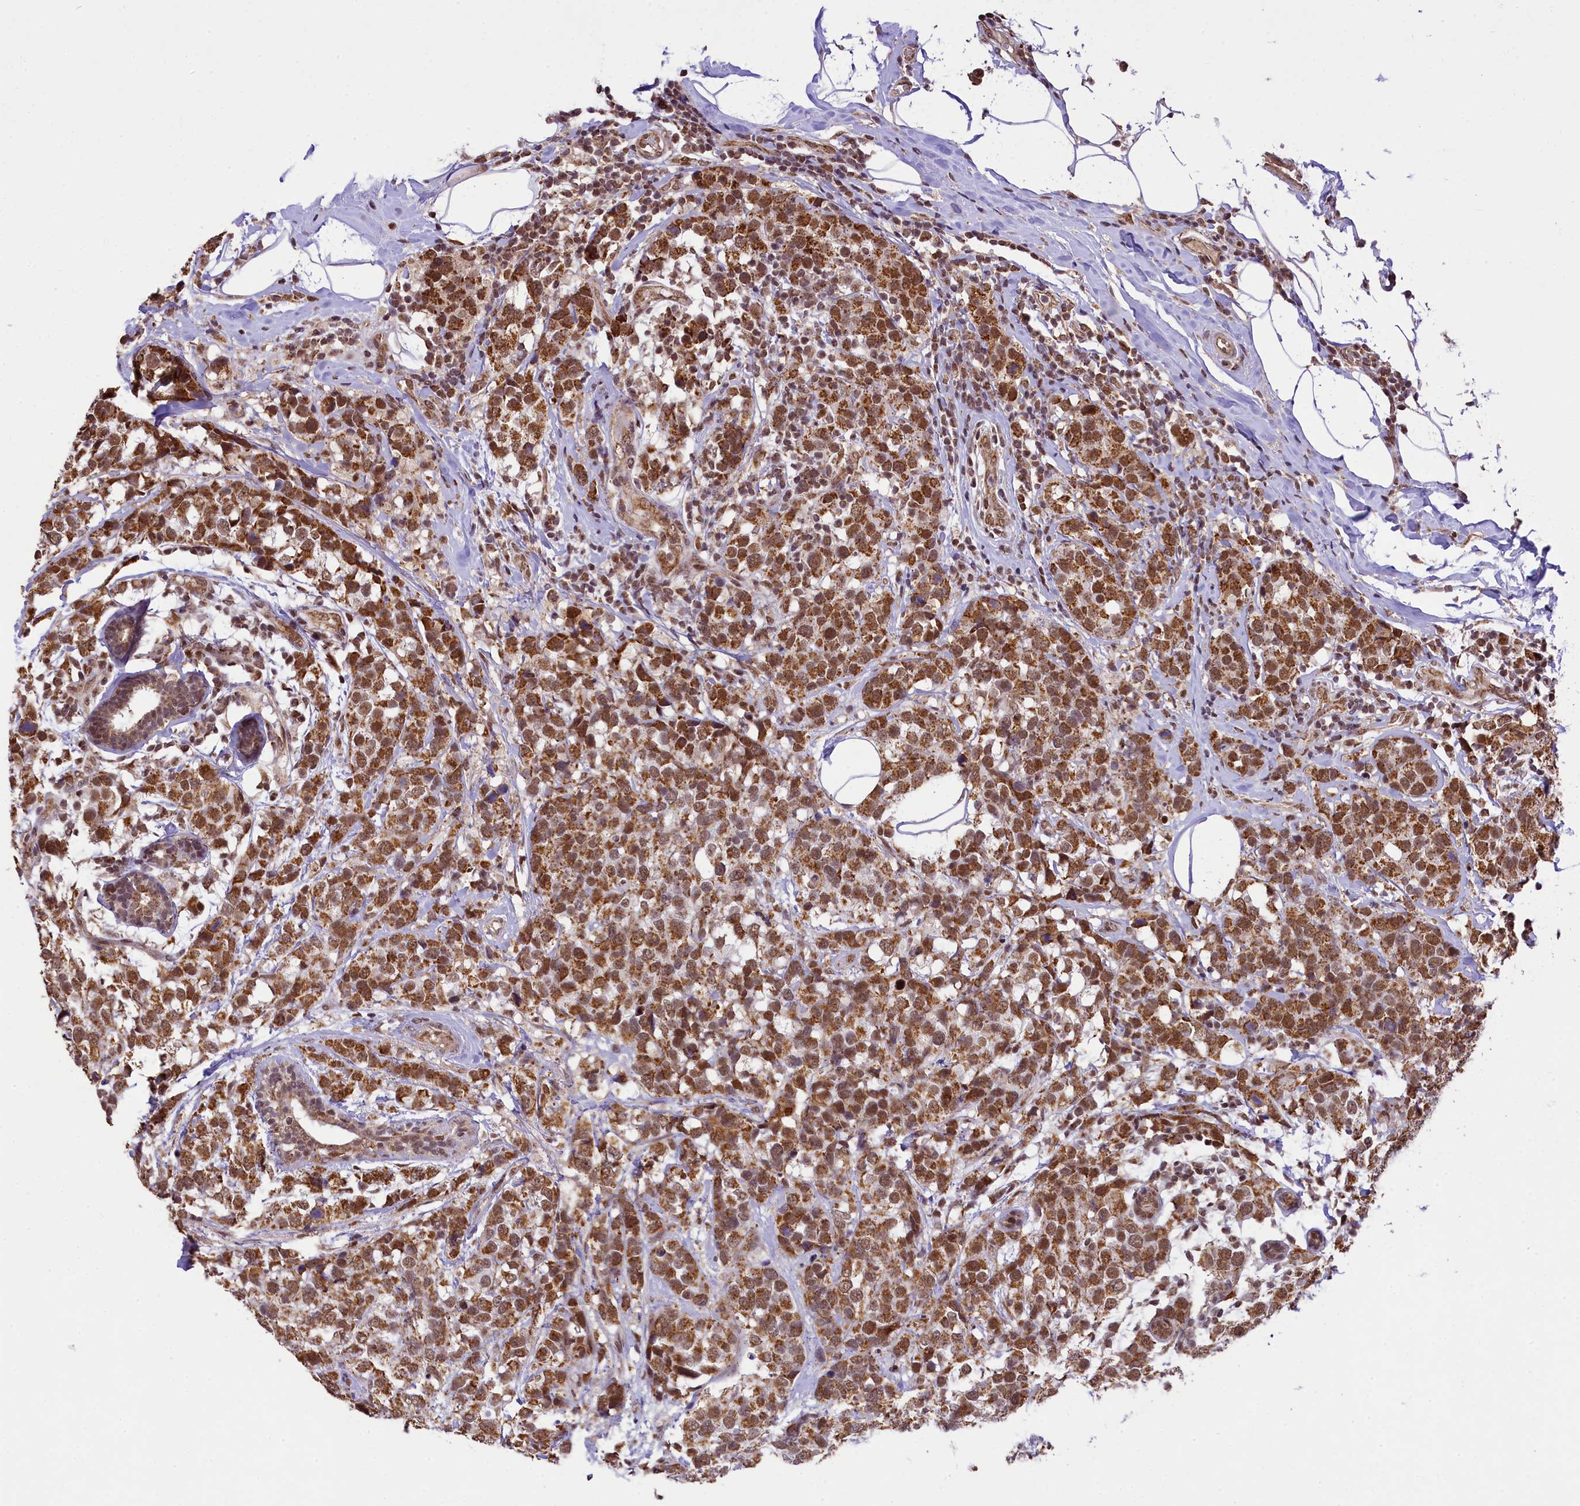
{"staining": {"intensity": "moderate", "quantity": ">75%", "location": "cytoplasmic/membranous,nuclear"}, "tissue": "breast cancer", "cell_type": "Tumor cells", "image_type": "cancer", "snomed": [{"axis": "morphology", "description": "Lobular carcinoma"}, {"axis": "topography", "description": "Breast"}], "caption": "About >75% of tumor cells in lobular carcinoma (breast) exhibit moderate cytoplasmic/membranous and nuclear protein expression as visualized by brown immunohistochemical staining.", "gene": "PAF1", "patient": {"sex": "female", "age": 59}}